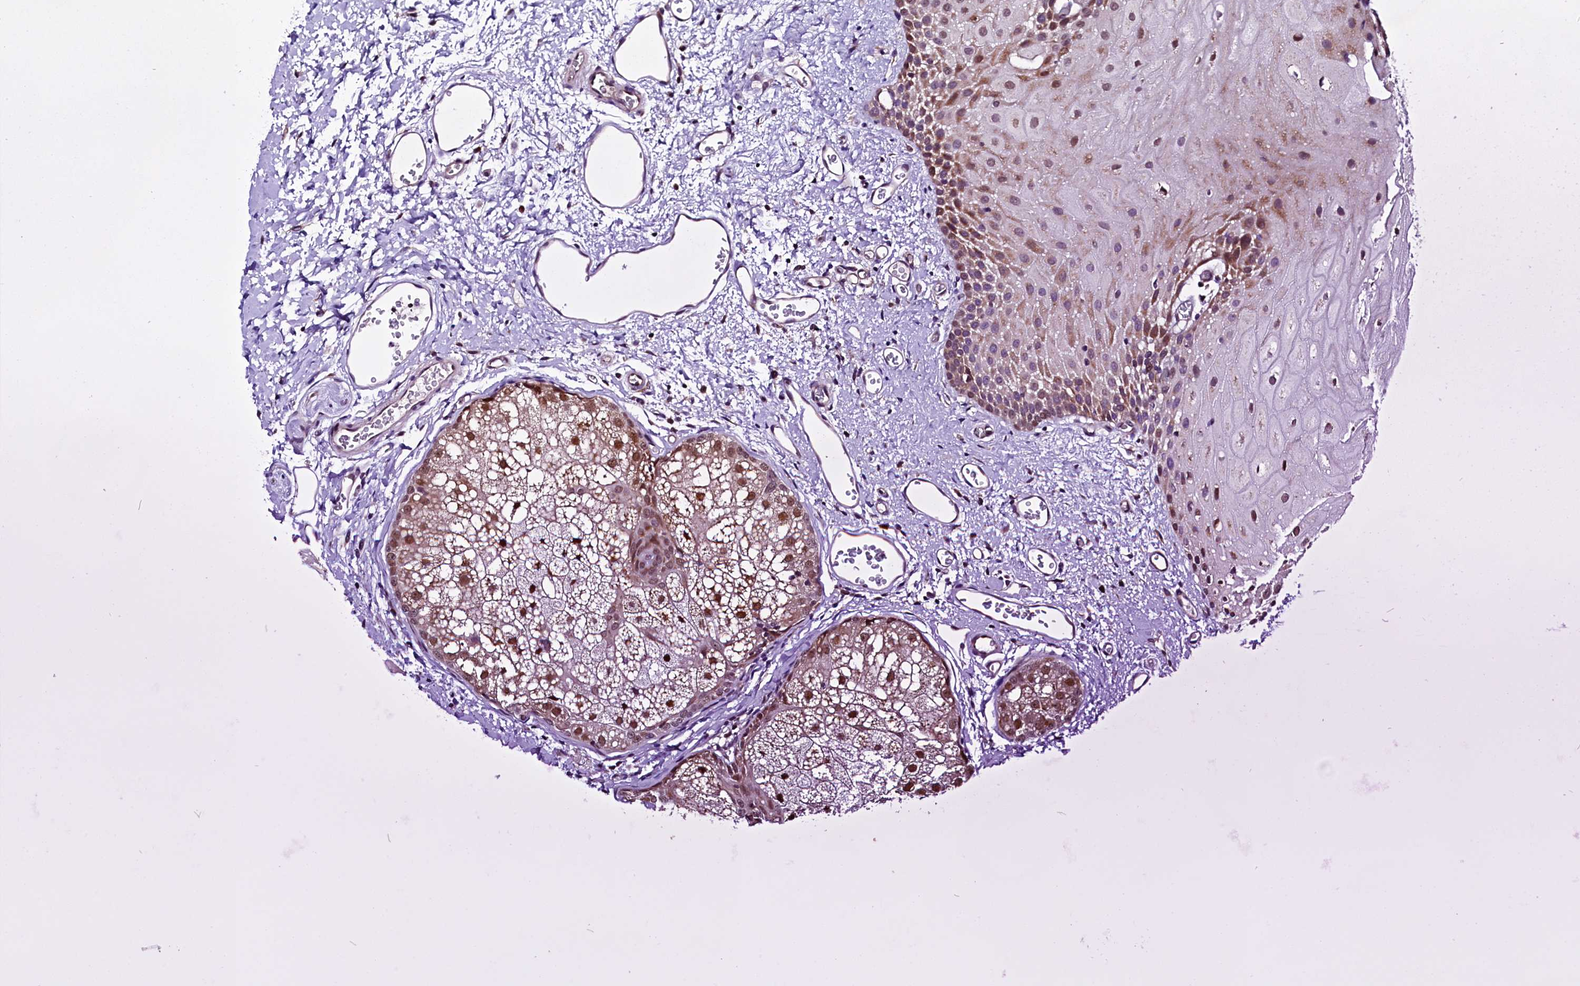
{"staining": {"intensity": "moderate", "quantity": ">75%", "location": "nuclear"}, "tissue": "oral mucosa", "cell_type": "Squamous epithelial cells", "image_type": "normal", "snomed": [{"axis": "morphology", "description": "Normal tissue, NOS"}, {"axis": "morphology", "description": "Squamous cell carcinoma, NOS"}, {"axis": "topography", "description": "Oral tissue"}, {"axis": "topography", "description": "Head-Neck"}], "caption": "Immunohistochemical staining of benign oral mucosa exhibits medium levels of moderate nuclear expression in approximately >75% of squamous epithelial cells.", "gene": "RPUSD2", "patient": {"sex": "female", "age": 70}}